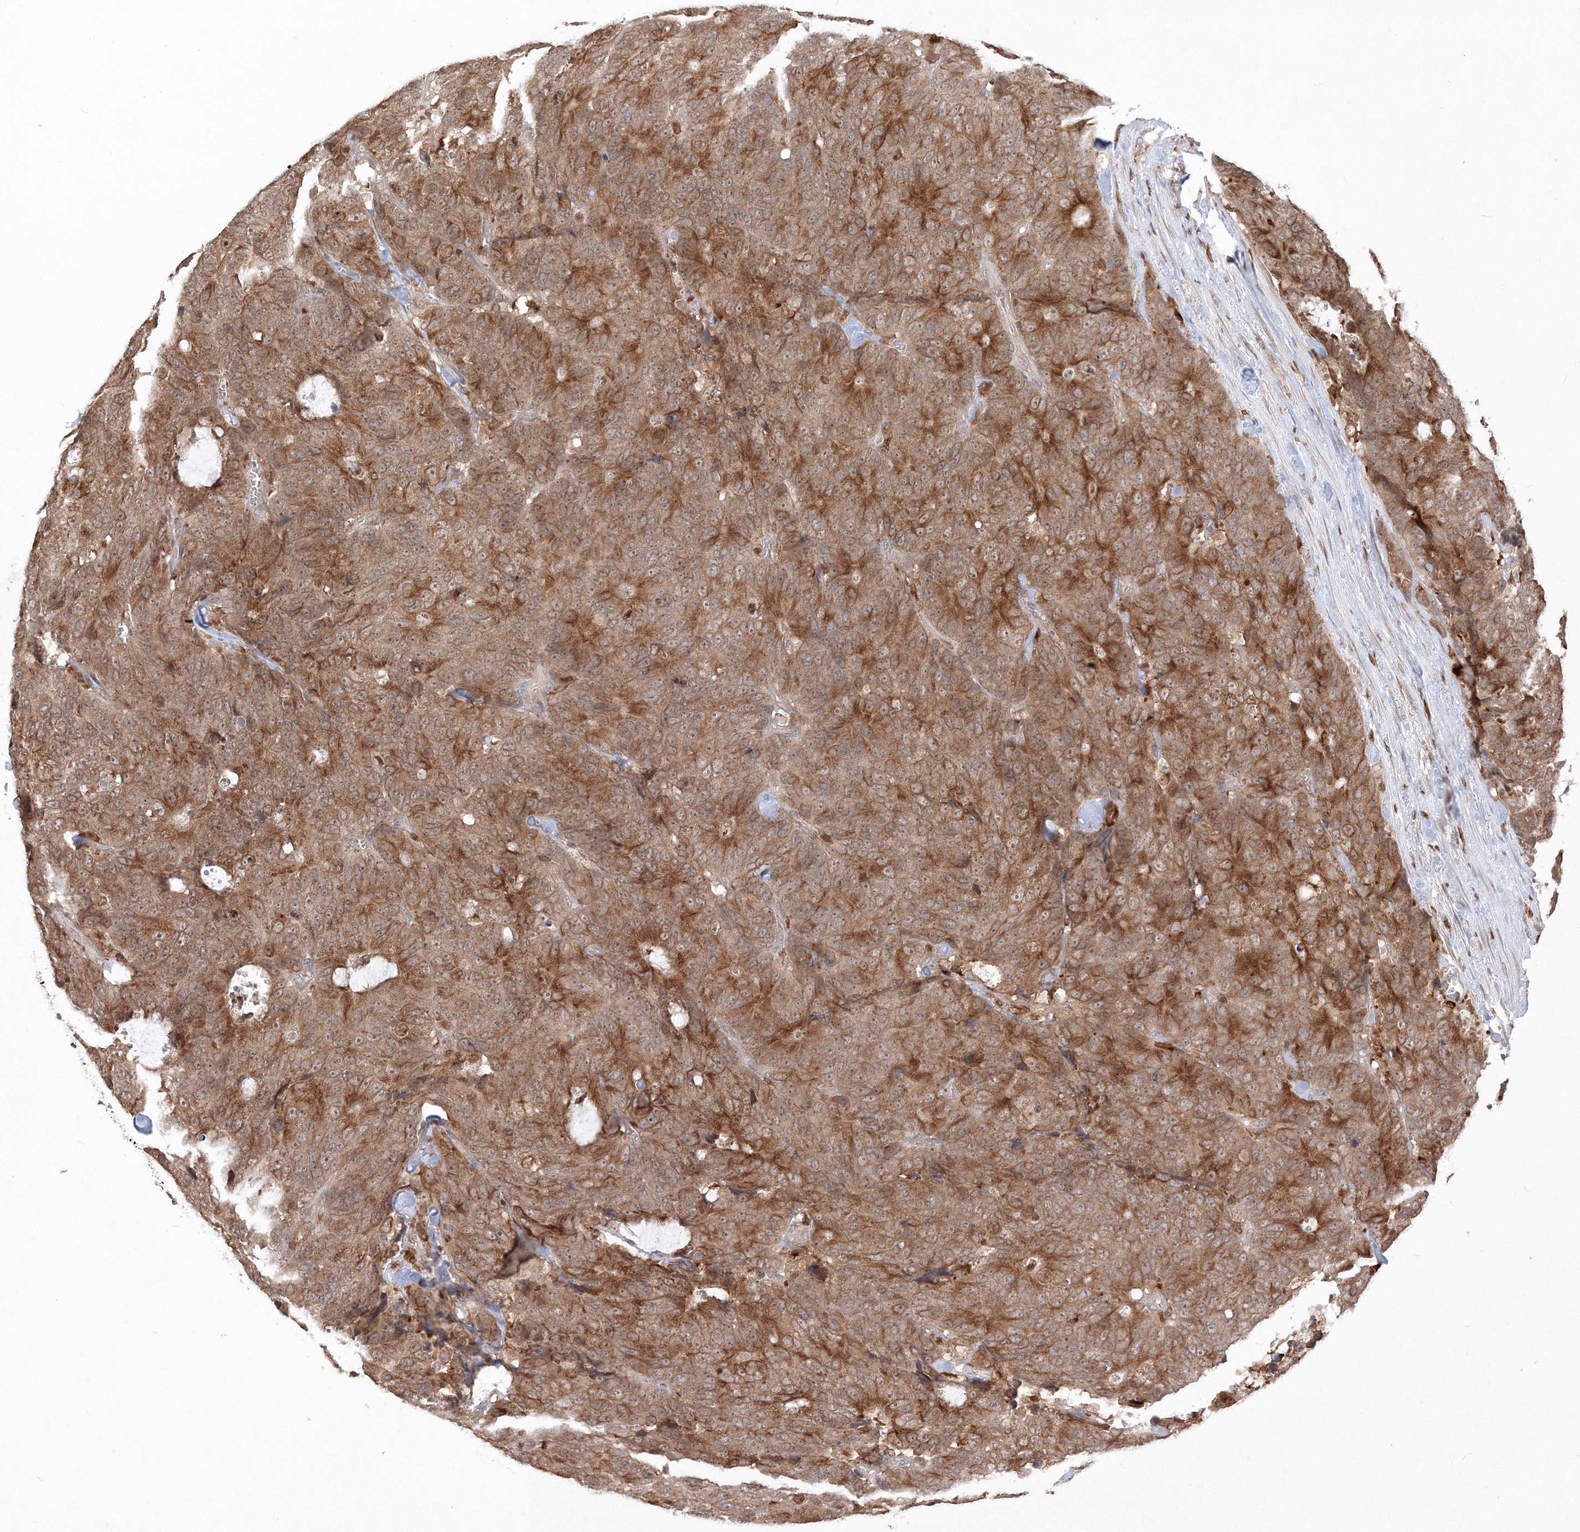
{"staining": {"intensity": "moderate", "quantity": ">75%", "location": "cytoplasmic/membranous"}, "tissue": "colorectal cancer", "cell_type": "Tumor cells", "image_type": "cancer", "snomed": [{"axis": "morphology", "description": "Adenocarcinoma, NOS"}, {"axis": "topography", "description": "Colon"}], "caption": "A micrograph showing moderate cytoplasmic/membranous staining in about >75% of tumor cells in colorectal adenocarcinoma, as visualized by brown immunohistochemical staining.", "gene": "TMEM50B", "patient": {"sex": "female", "age": 86}}